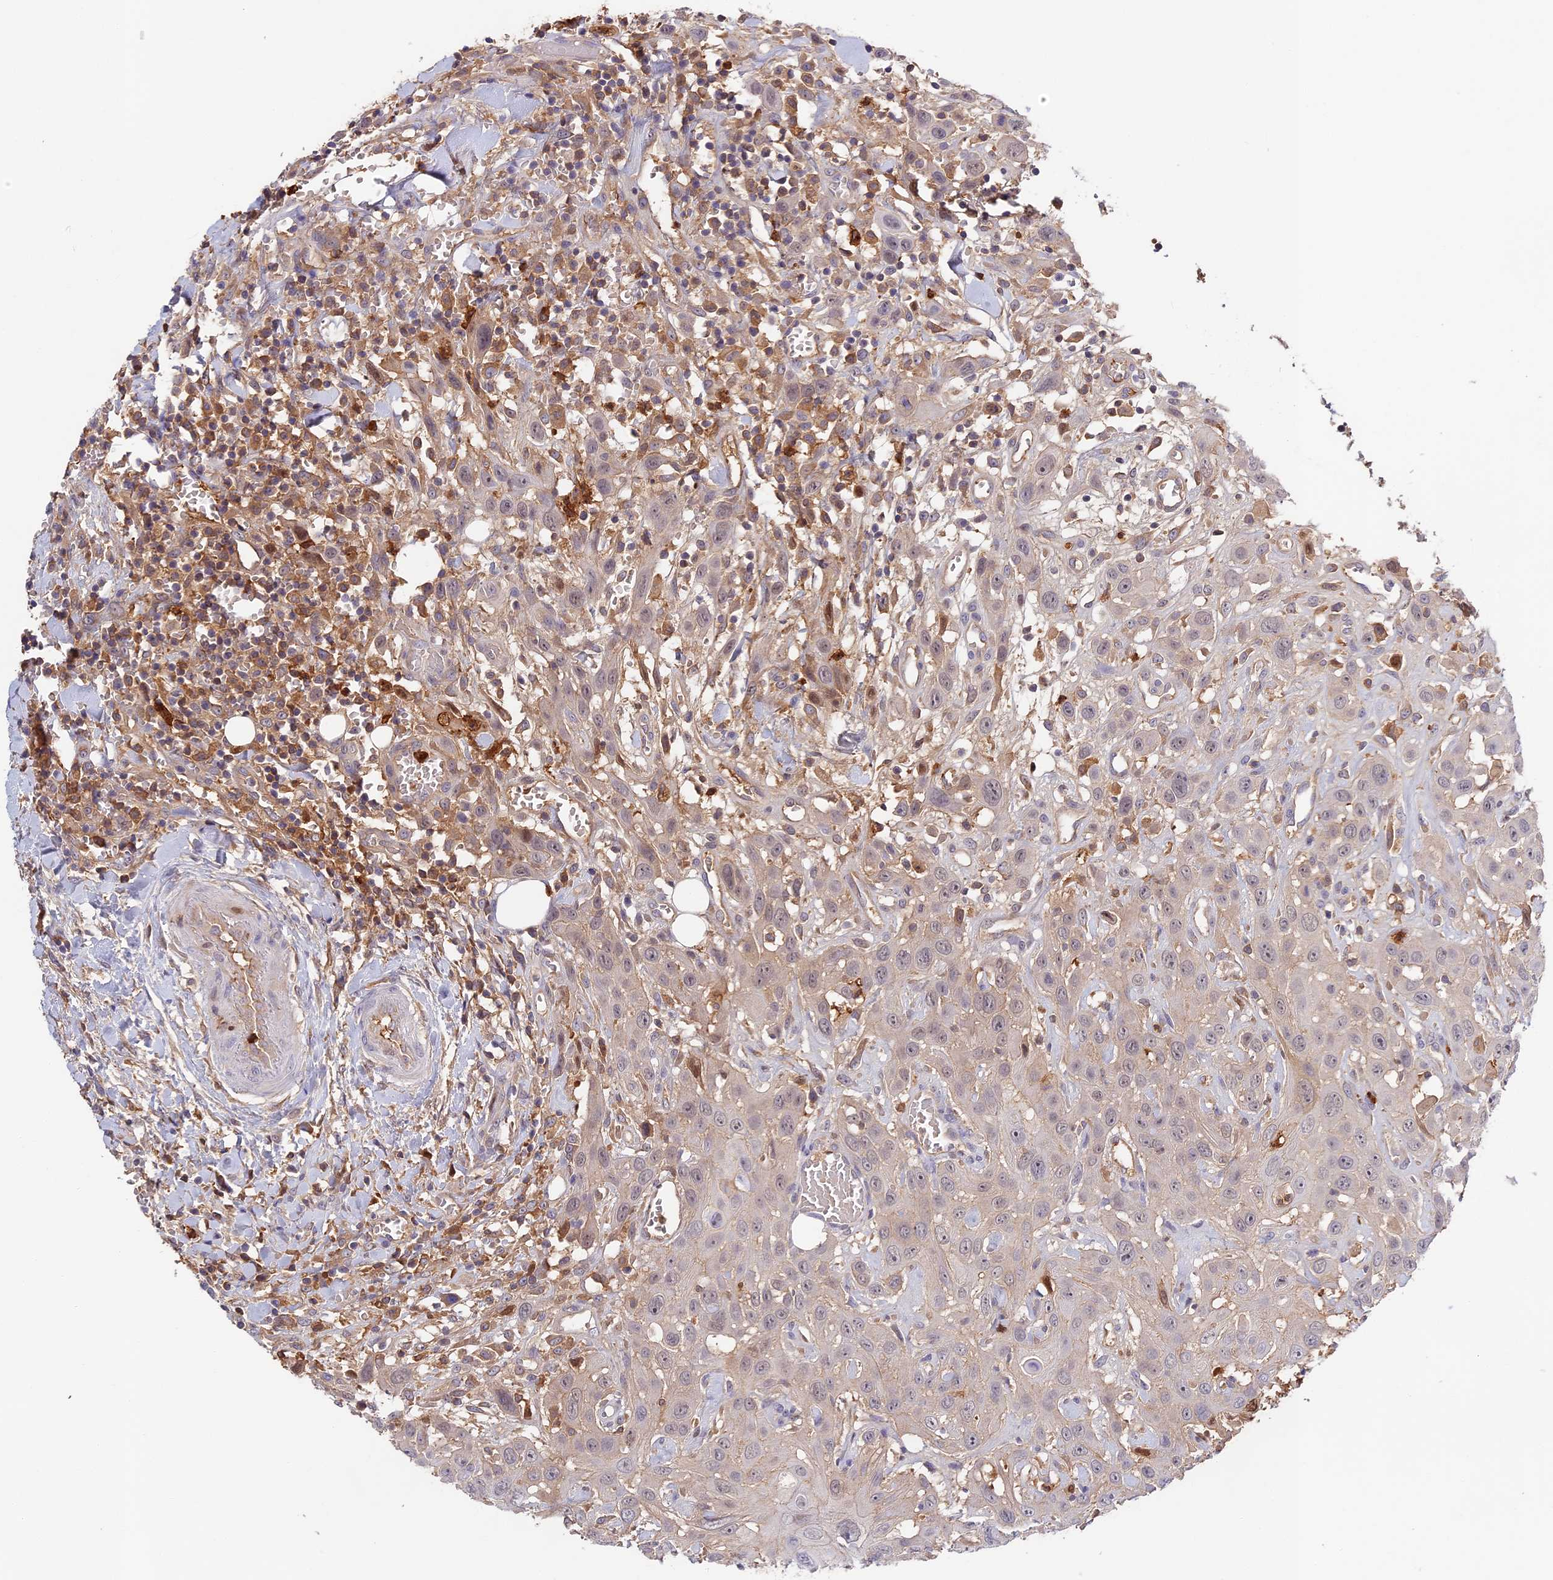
{"staining": {"intensity": "weak", "quantity": "<25%", "location": "cytoplasmic/membranous"}, "tissue": "head and neck cancer", "cell_type": "Tumor cells", "image_type": "cancer", "snomed": [{"axis": "morphology", "description": "Squamous cell carcinoma, NOS"}, {"axis": "topography", "description": "Head-Neck"}], "caption": "This is a image of immunohistochemistry staining of head and neck cancer, which shows no staining in tumor cells. (DAB (3,3'-diaminobenzidine) immunohistochemistry (IHC) with hematoxylin counter stain).", "gene": "ADGRD1", "patient": {"sex": "male", "age": 81}}